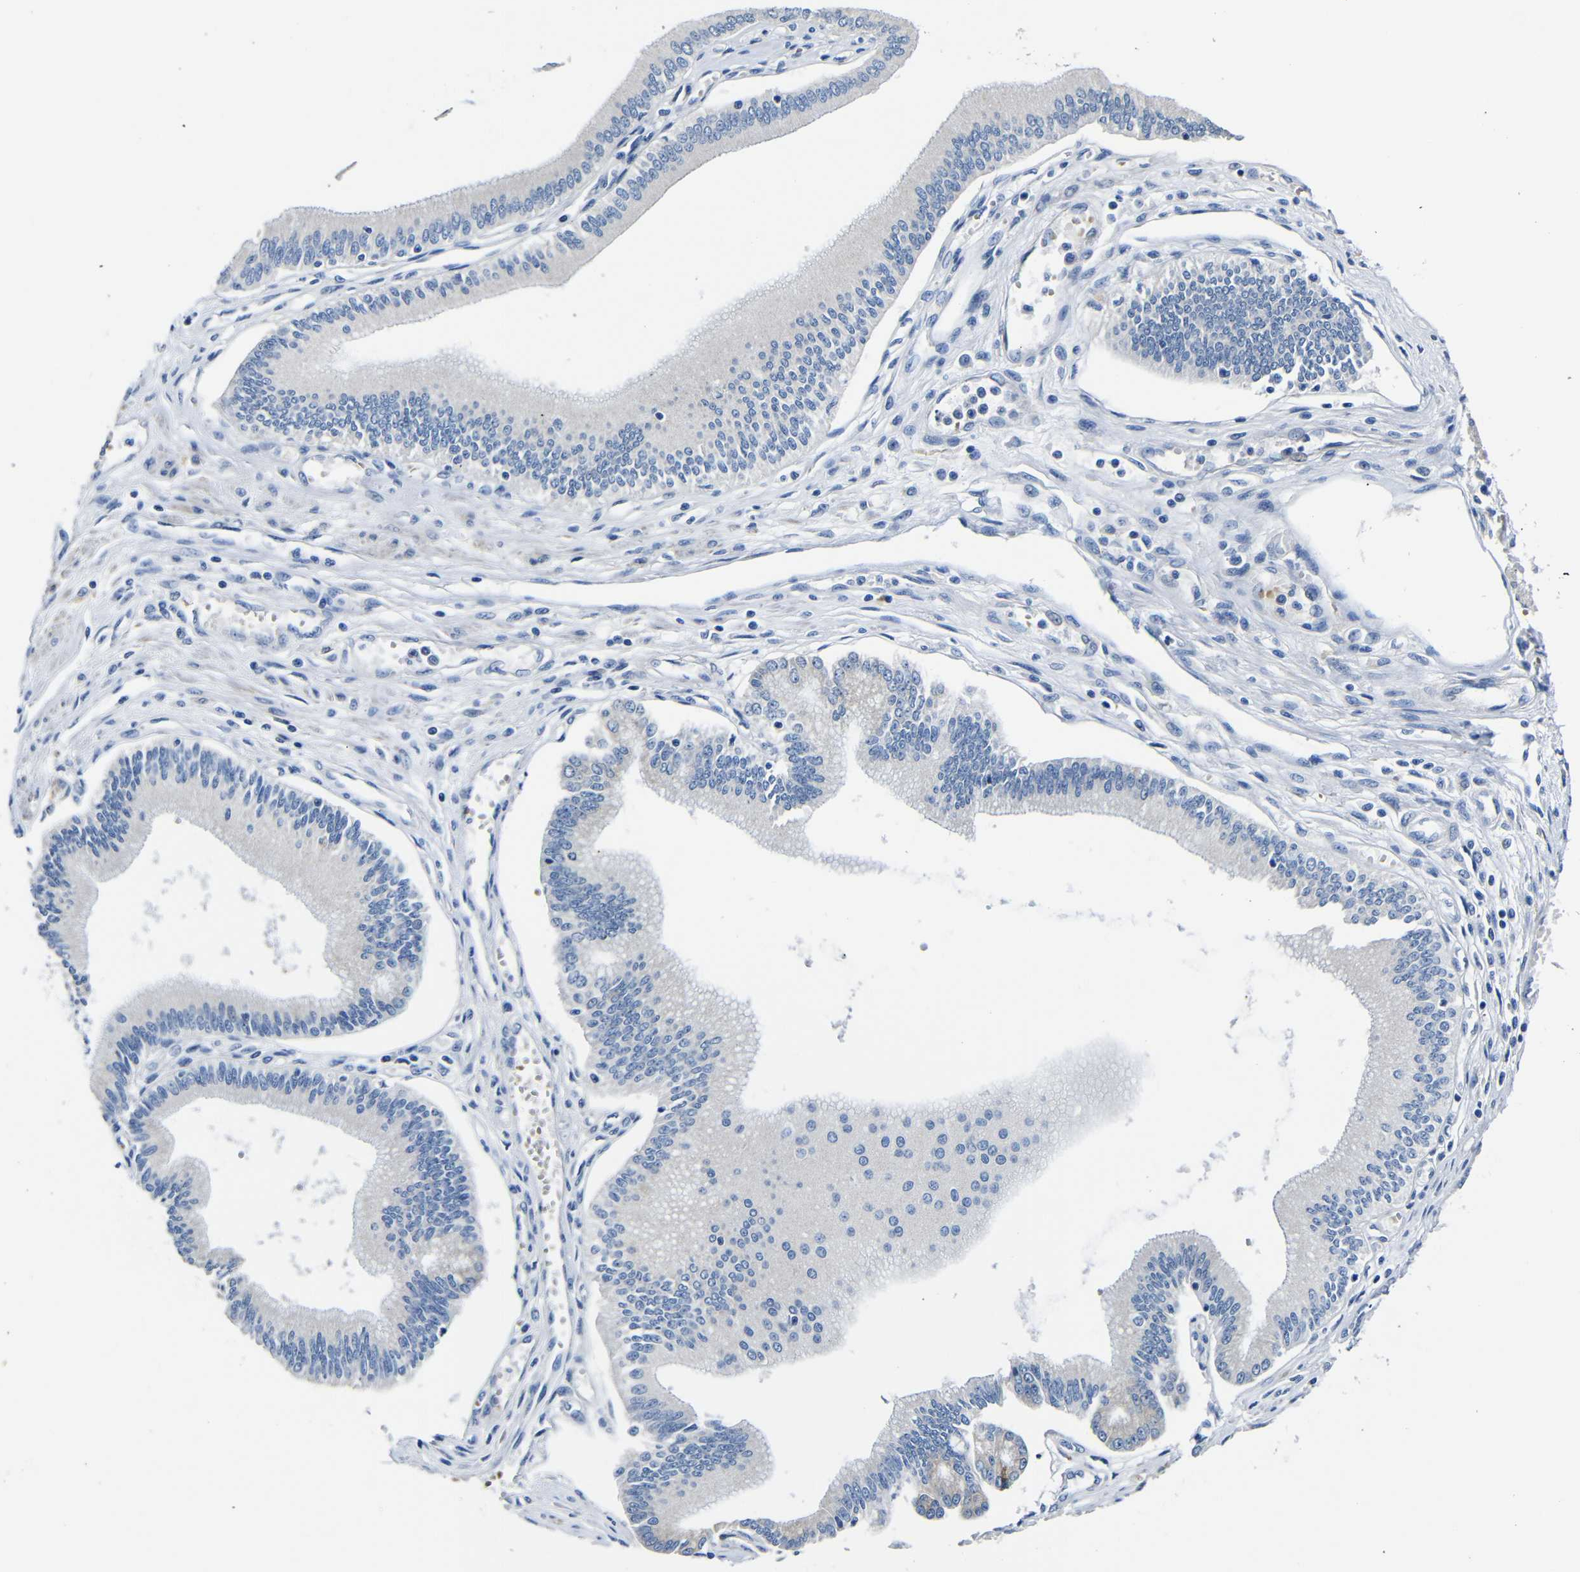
{"staining": {"intensity": "negative", "quantity": "none", "location": "none"}, "tissue": "pancreatic cancer", "cell_type": "Tumor cells", "image_type": "cancer", "snomed": [{"axis": "morphology", "description": "Adenocarcinoma, NOS"}, {"axis": "topography", "description": "Pancreas"}], "caption": "Photomicrograph shows no protein expression in tumor cells of adenocarcinoma (pancreatic) tissue.", "gene": "TNFAIP1", "patient": {"sex": "male", "age": 56}}